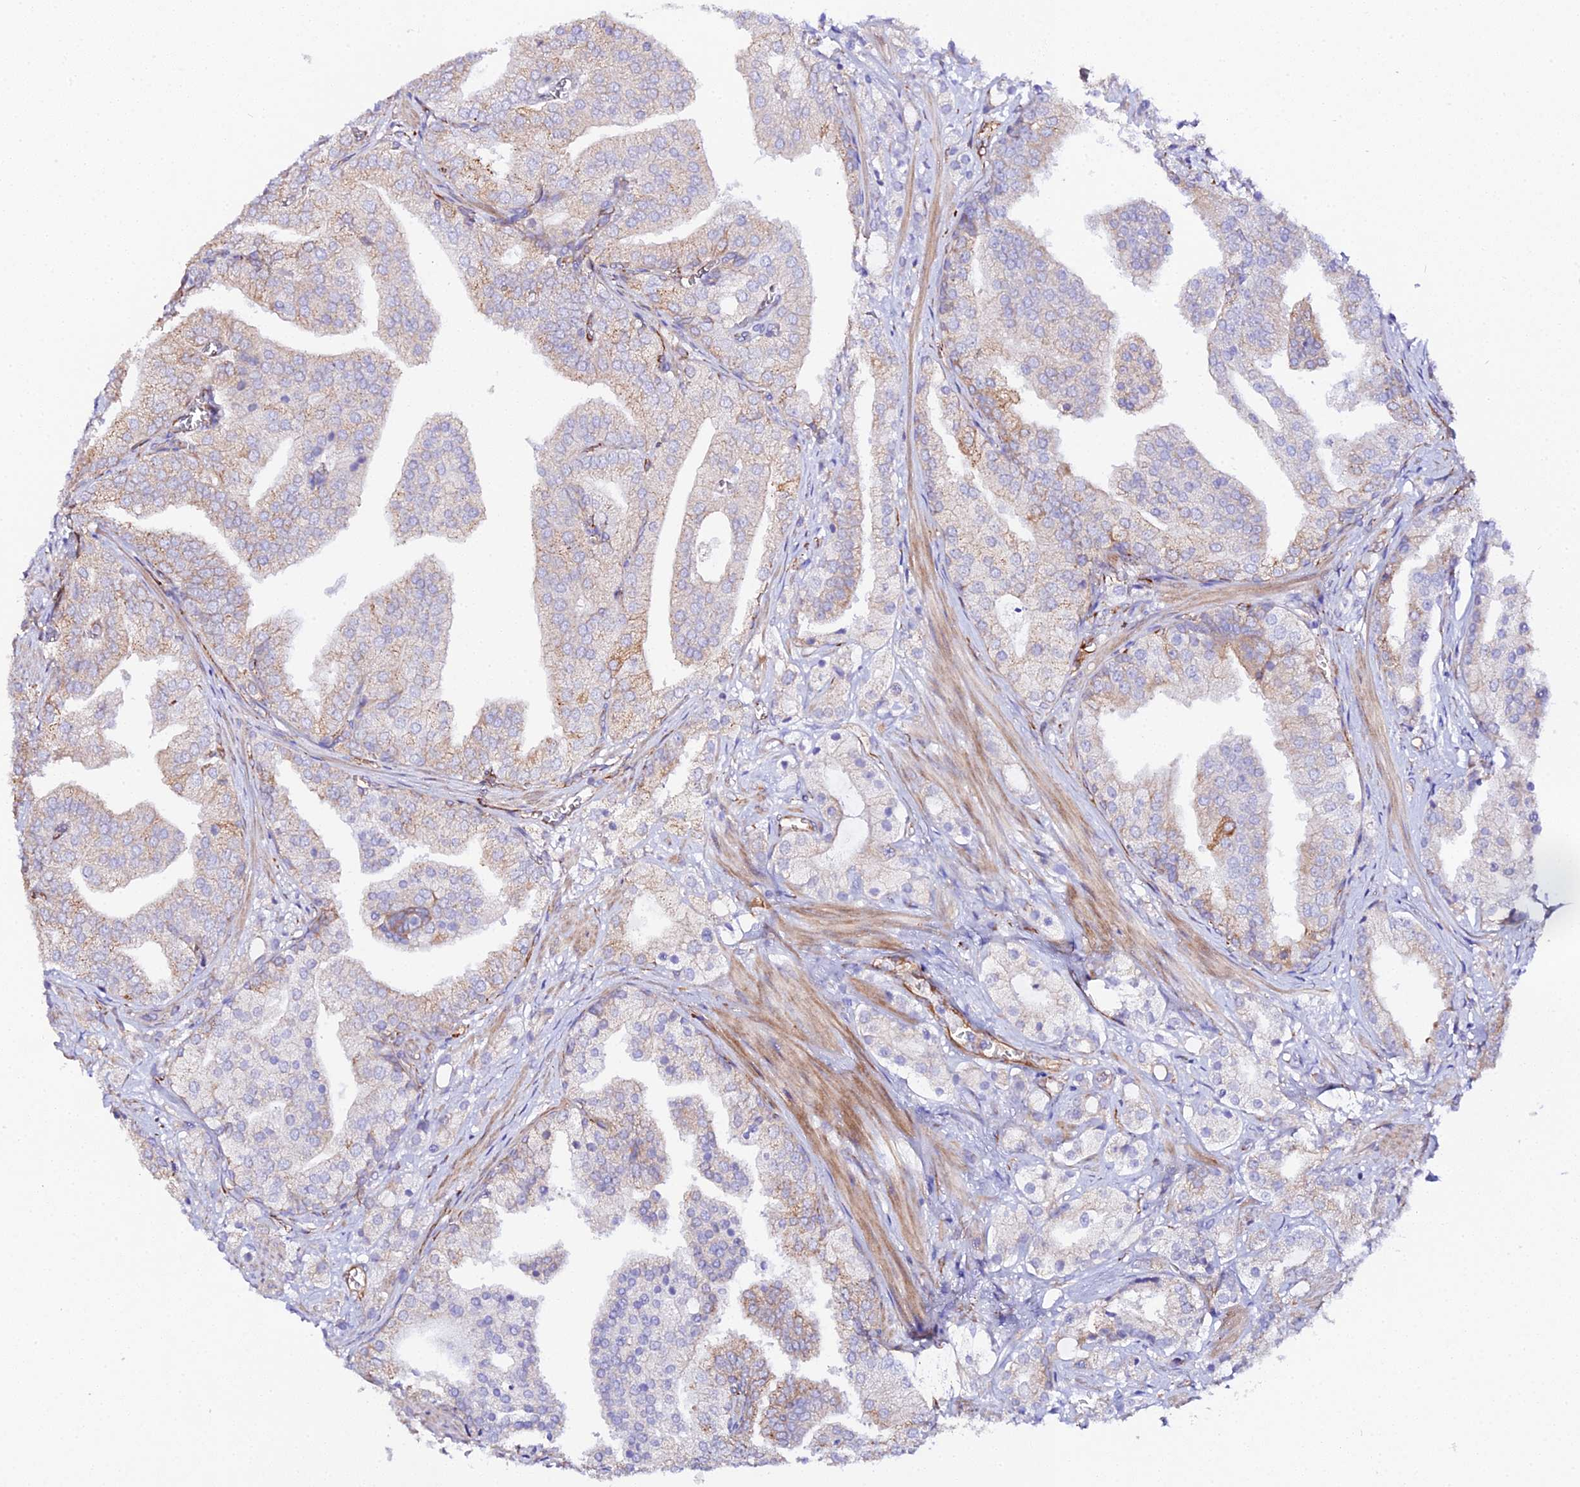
{"staining": {"intensity": "weak", "quantity": "<25%", "location": "cytoplasmic/membranous"}, "tissue": "prostate cancer", "cell_type": "Tumor cells", "image_type": "cancer", "snomed": [{"axis": "morphology", "description": "Adenocarcinoma, High grade"}, {"axis": "topography", "description": "Prostate"}], "caption": "Micrograph shows no significant protein positivity in tumor cells of prostate cancer. Nuclei are stained in blue.", "gene": "CFAP45", "patient": {"sex": "male", "age": 50}}